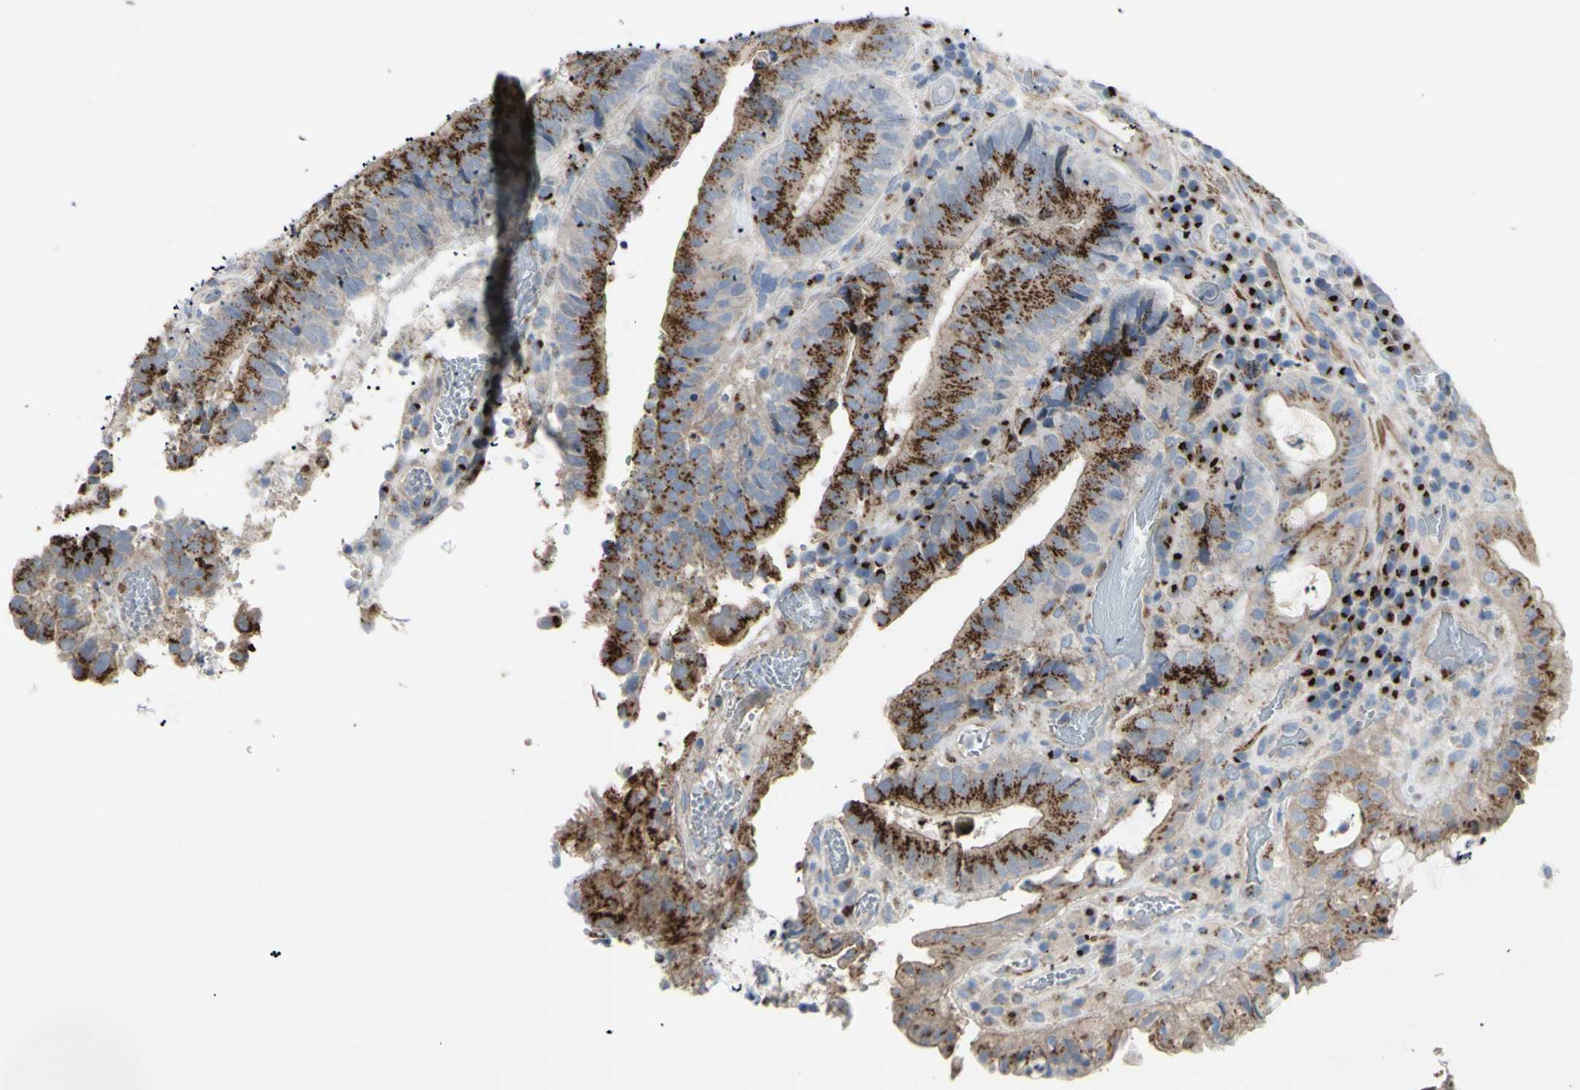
{"staining": {"intensity": "moderate", "quantity": ">75%", "location": "cytoplasmic/membranous"}, "tissue": "colorectal cancer", "cell_type": "Tumor cells", "image_type": "cancer", "snomed": [{"axis": "morphology", "description": "Adenocarcinoma, NOS"}, {"axis": "topography", "description": "Rectum"}], "caption": "Immunohistochemical staining of colorectal cancer exhibits moderate cytoplasmic/membranous protein staining in about >75% of tumor cells. (DAB = brown stain, brightfield microscopy at high magnification).", "gene": "B4GALT3", "patient": {"sex": "male", "age": 72}}